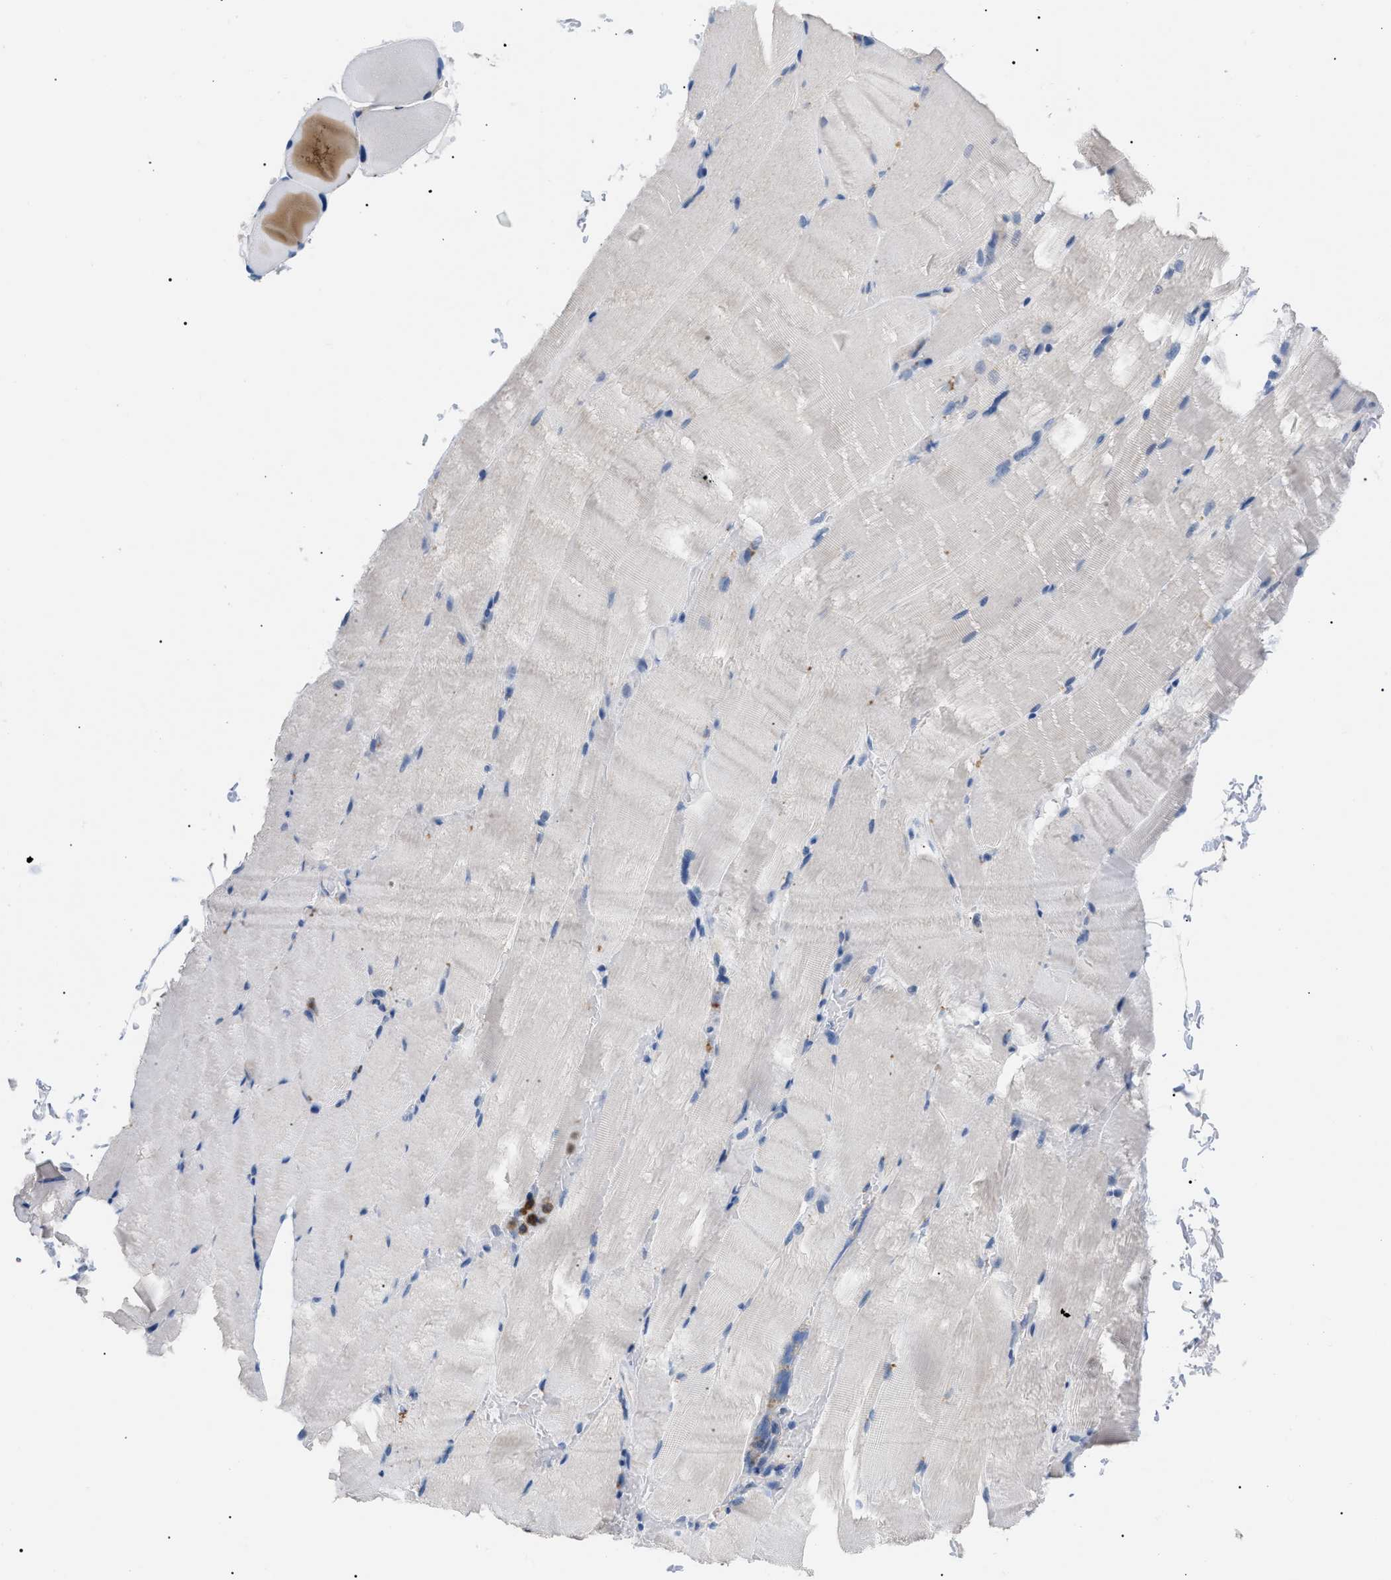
{"staining": {"intensity": "moderate", "quantity": "<25%", "location": "cytoplasmic/membranous"}, "tissue": "skeletal muscle", "cell_type": "Myocytes", "image_type": "normal", "snomed": [{"axis": "morphology", "description": "Normal tissue, NOS"}, {"axis": "topography", "description": "Skeletal muscle"}, {"axis": "topography", "description": "Parathyroid gland"}], "caption": "High-power microscopy captured an immunohistochemistry photomicrograph of normal skeletal muscle, revealing moderate cytoplasmic/membranous positivity in about <25% of myocytes.", "gene": "INPP5D", "patient": {"sex": "female", "age": 37}}